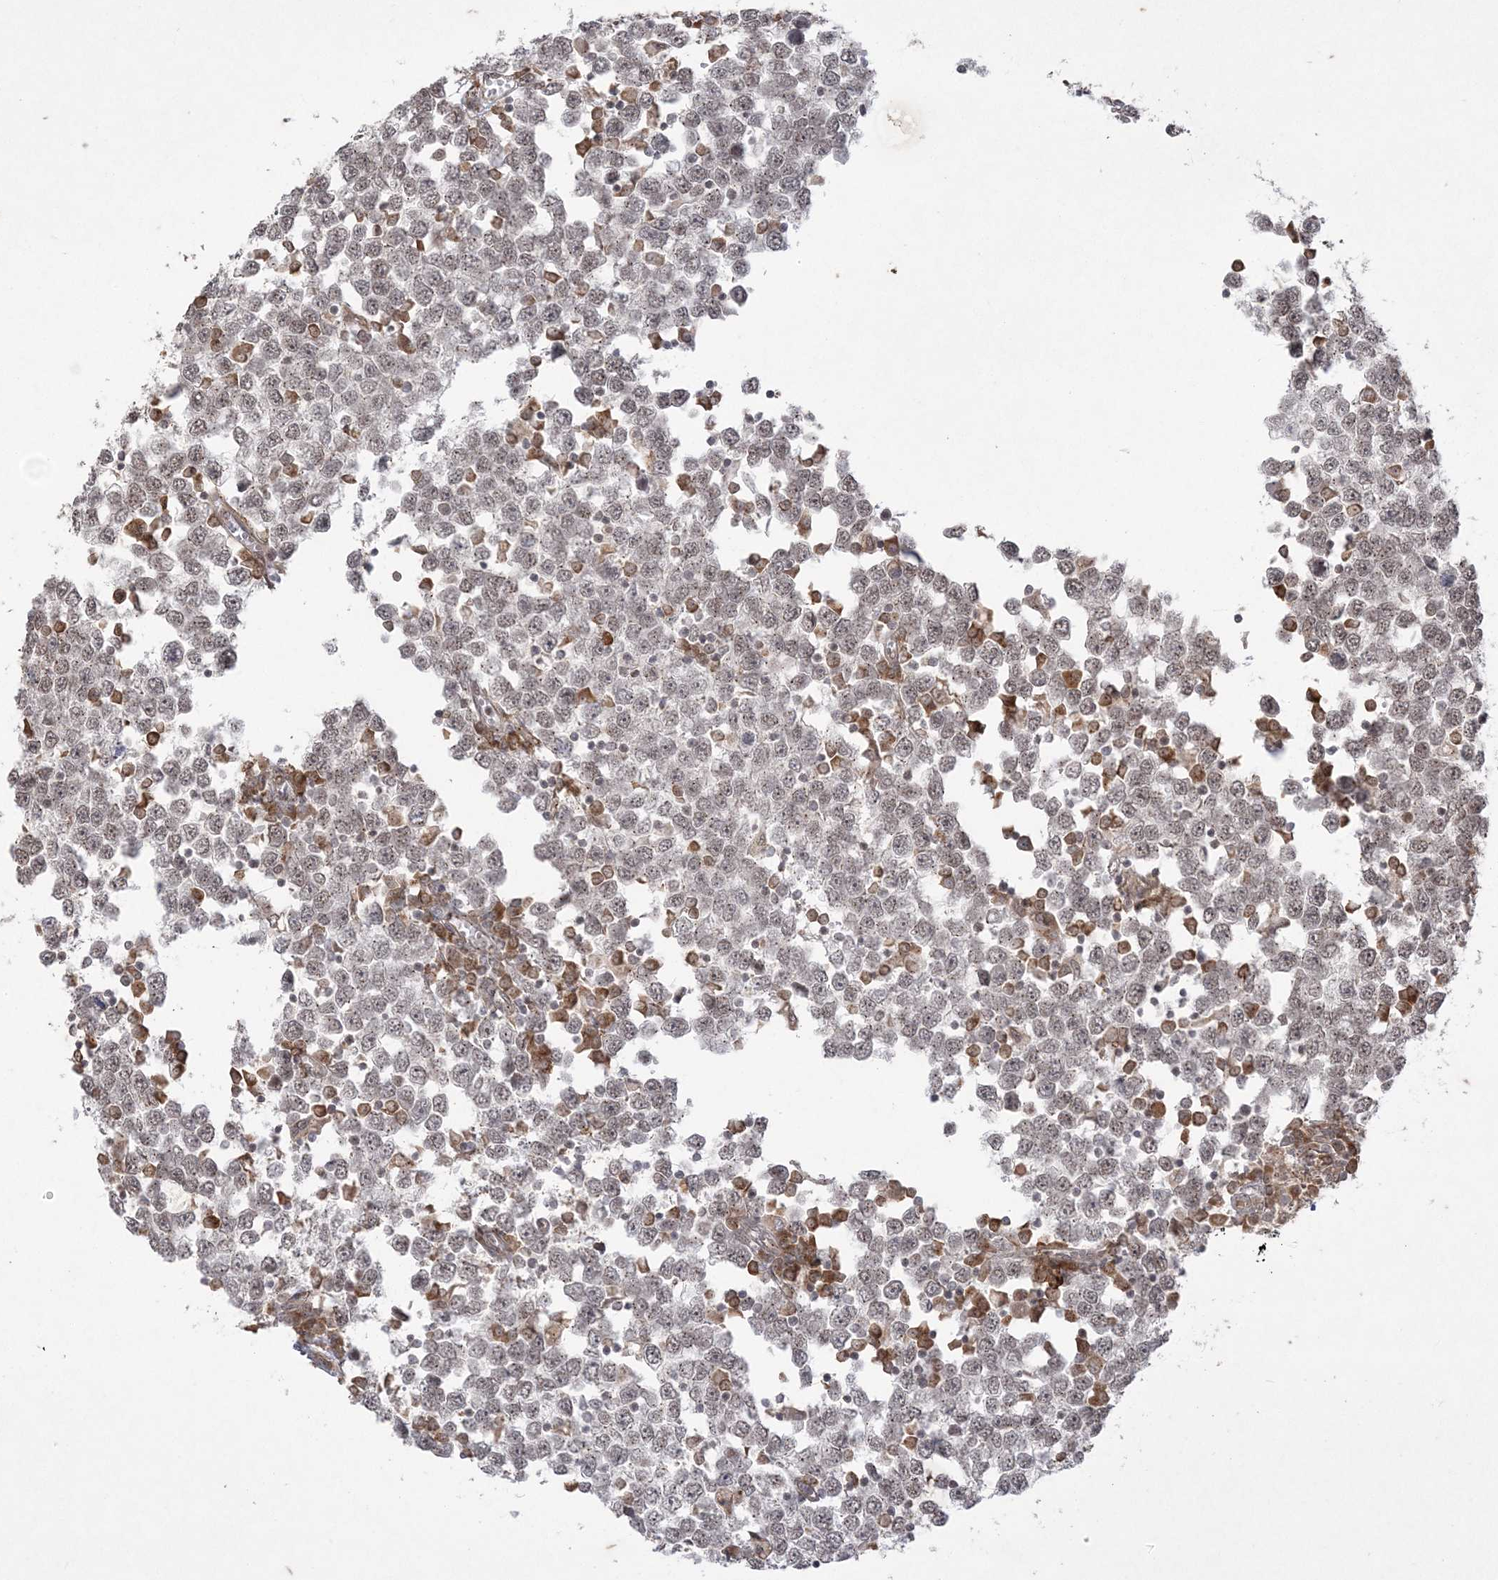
{"staining": {"intensity": "weak", "quantity": "<25%", "location": "nuclear"}, "tissue": "testis cancer", "cell_type": "Tumor cells", "image_type": "cancer", "snomed": [{"axis": "morphology", "description": "Seminoma, NOS"}, {"axis": "topography", "description": "Testis"}], "caption": "DAB (3,3'-diaminobenzidine) immunohistochemical staining of human seminoma (testis) exhibits no significant staining in tumor cells.", "gene": "RRAS", "patient": {"sex": "male", "age": 65}}